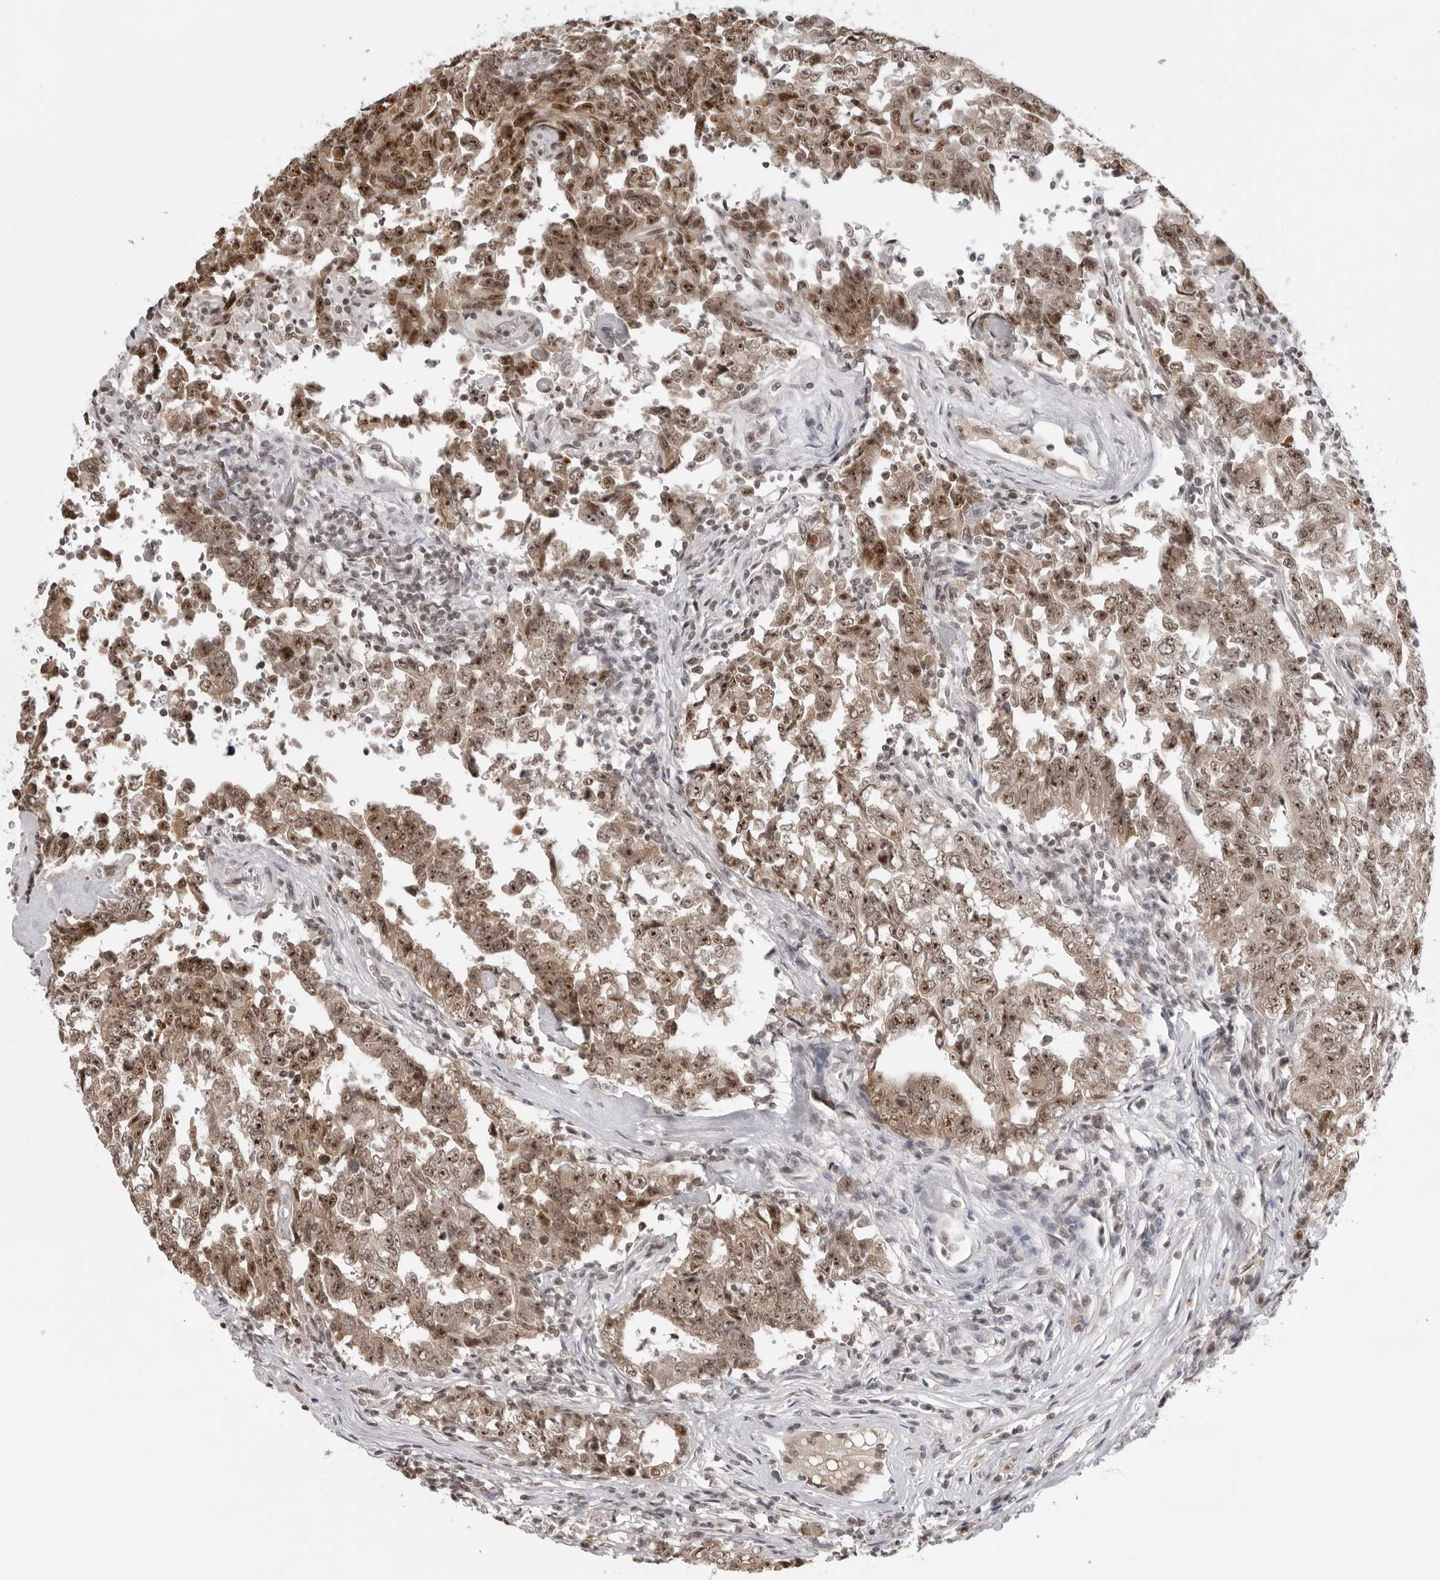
{"staining": {"intensity": "moderate", "quantity": ">75%", "location": "cytoplasmic/membranous,nuclear"}, "tissue": "testis cancer", "cell_type": "Tumor cells", "image_type": "cancer", "snomed": [{"axis": "morphology", "description": "Carcinoma, Embryonal, NOS"}, {"axis": "topography", "description": "Testis"}], "caption": "This image shows testis embryonal carcinoma stained with IHC to label a protein in brown. The cytoplasmic/membranous and nuclear of tumor cells show moderate positivity for the protein. Nuclei are counter-stained blue.", "gene": "EXOSC10", "patient": {"sex": "male", "age": 26}}